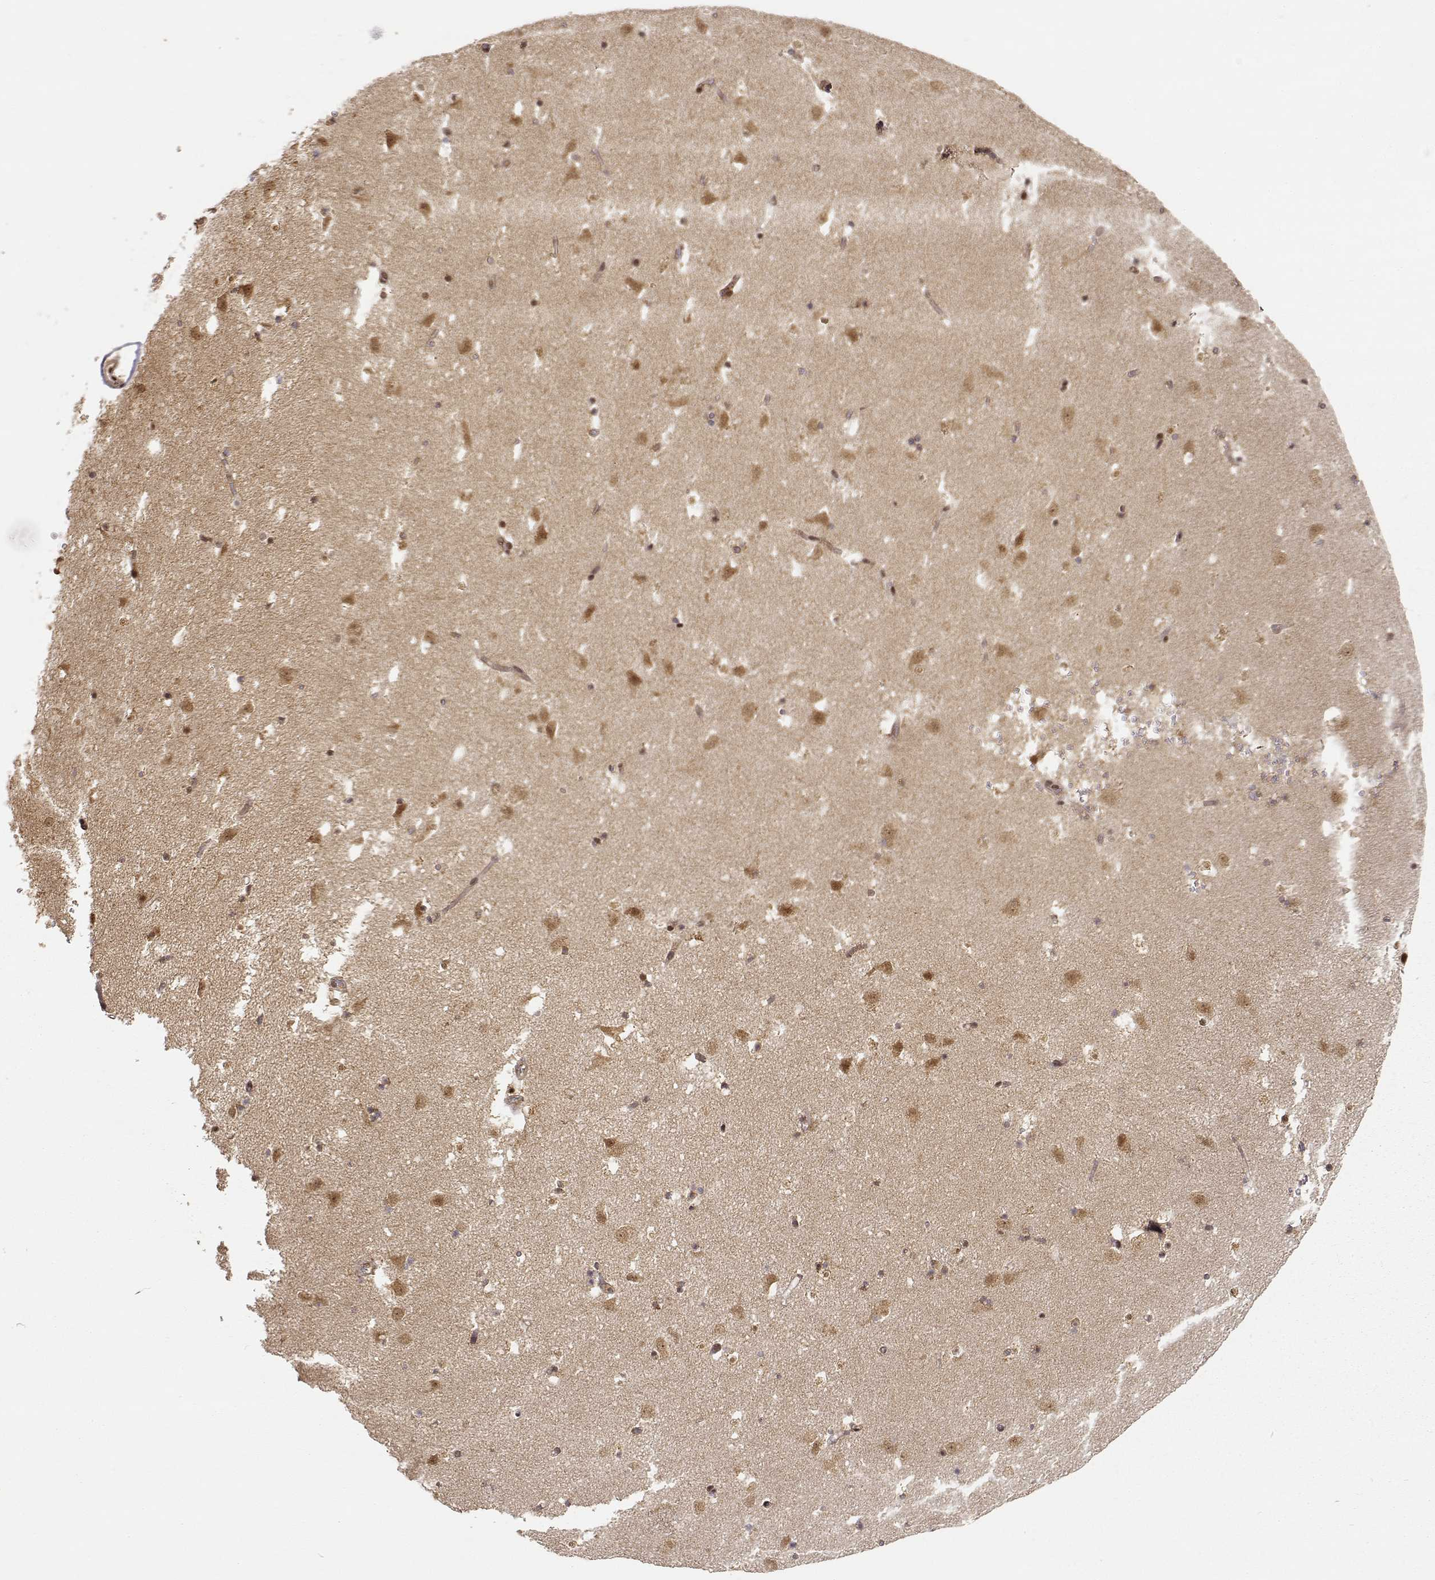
{"staining": {"intensity": "weak", "quantity": "<25%", "location": "nuclear"}, "tissue": "caudate", "cell_type": "Glial cells", "image_type": "normal", "snomed": [{"axis": "morphology", "description": "Normal tissue, NOS"}, {"axis": "topography", "description": "Lateral ventricle wall"}], "caption": "Immunohistochemistry (IHC) of benign caudate displays no expression in glial cells.", "gene": "MAEA", "patient": {"sex": "female", "age": 42}}